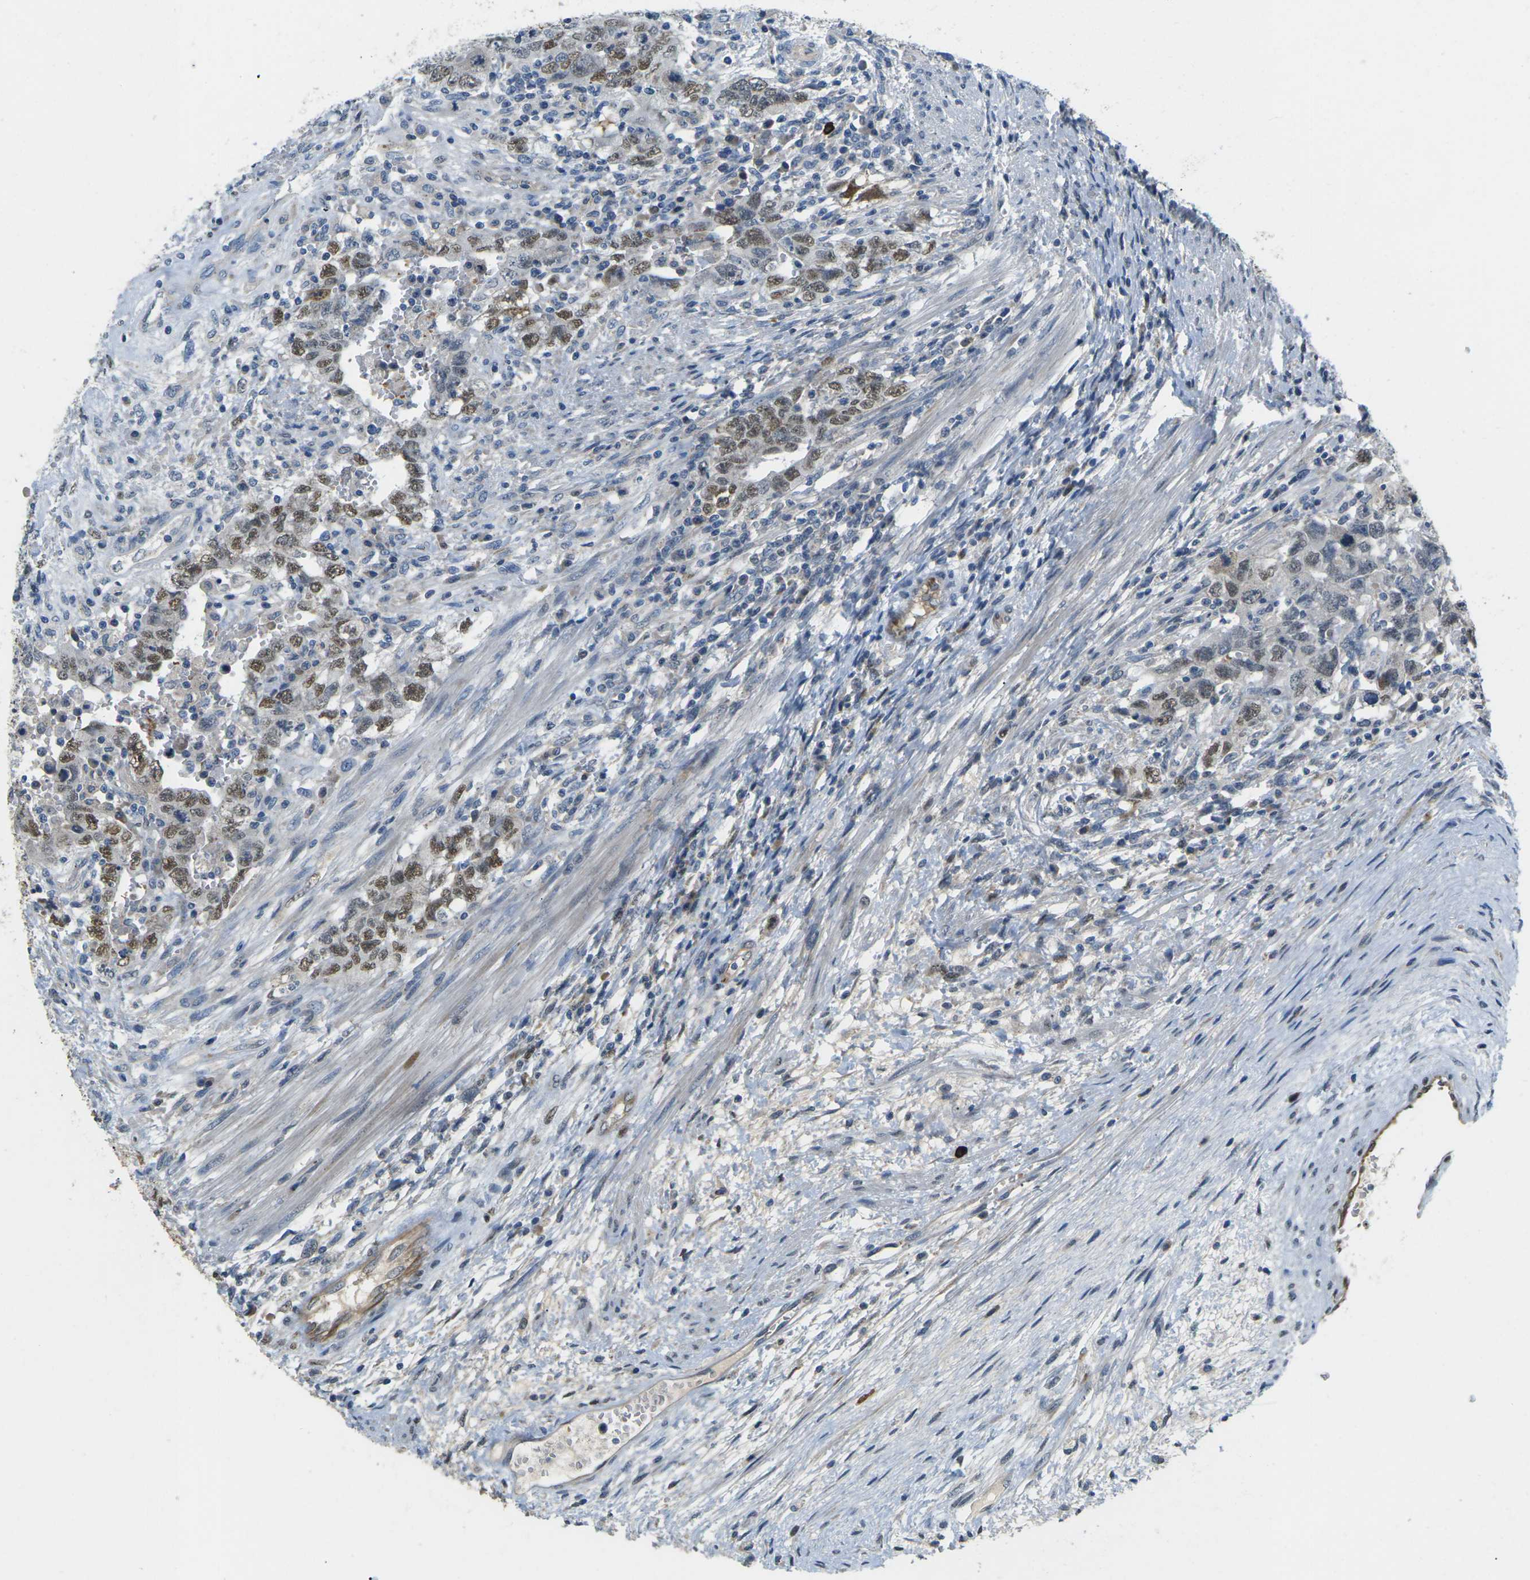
{"staining": {"intensity": "moderate", "quantity": "25%-75%", "location": "nuclear"}, "tissue": "testis cancer", "cell_type": "Tumor cells", "image_type": "cancer", "snomed": [{"axis": "morphology", "description": "Carcinoma, Embryonal, NOS"}, {"axis": "topography", "description": "Testis"}], "caption": "Human testis embryonal carcinoma stained with a protein marker exhibits moderate staining in tumor cells.", "gene": "ERBB4", "patient": {"sex": "male", "age": 26}}